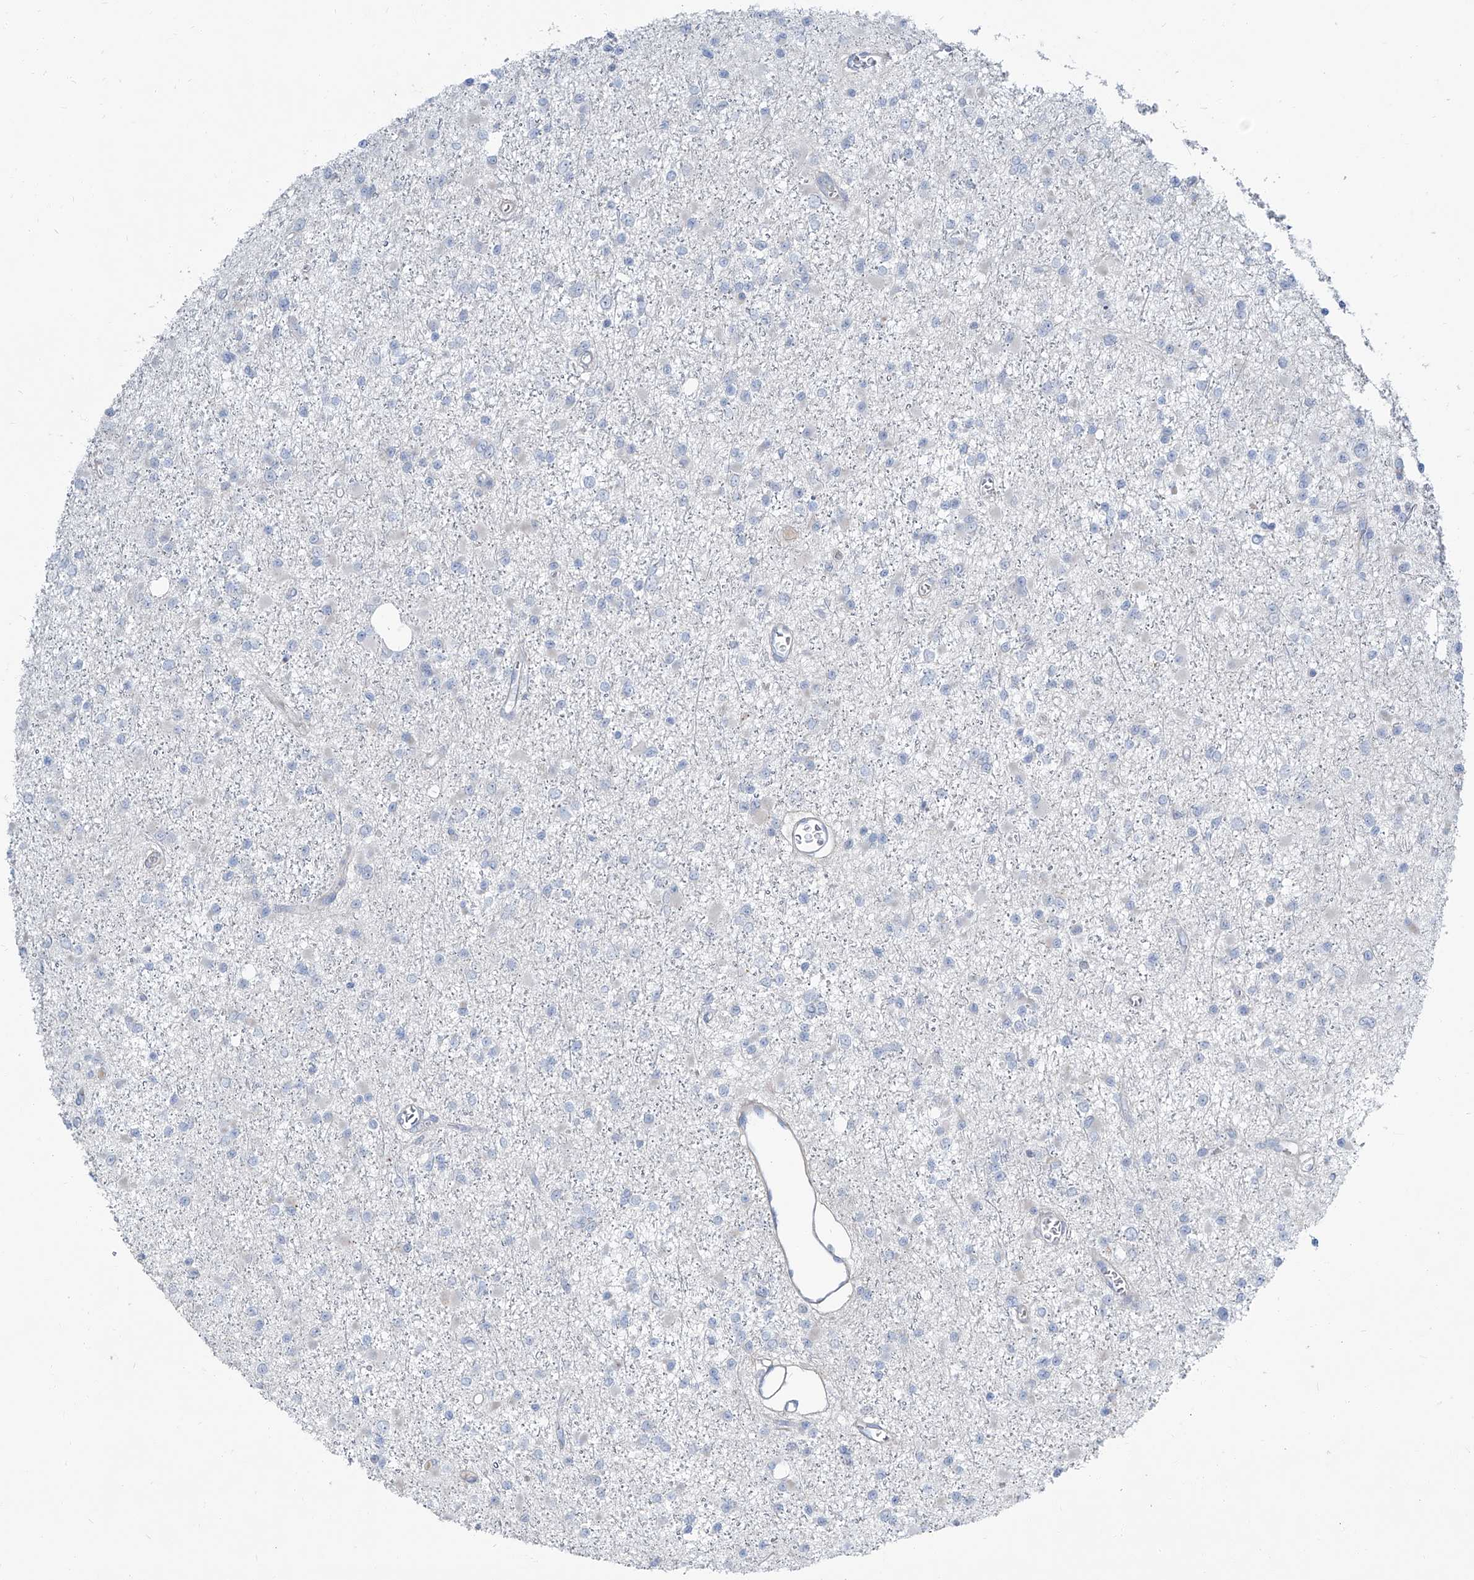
{"staining": {"intensity": "negative", "quantity": "none", "location": "none"}, "tissue": "glioma", "cell_type": "Tumor cells", "image_type": "cancer", "snomed": [{"axis": "morphology", "description": "Glioma, malignant, Low grade"}, {"axis": "topography", "description": "Brain"}], "caption": "Protein analysis of glioma shows no significant staining in tumor cells.", "gene": "HOXA3", "patient": {"sex": "female", "age": 22}}